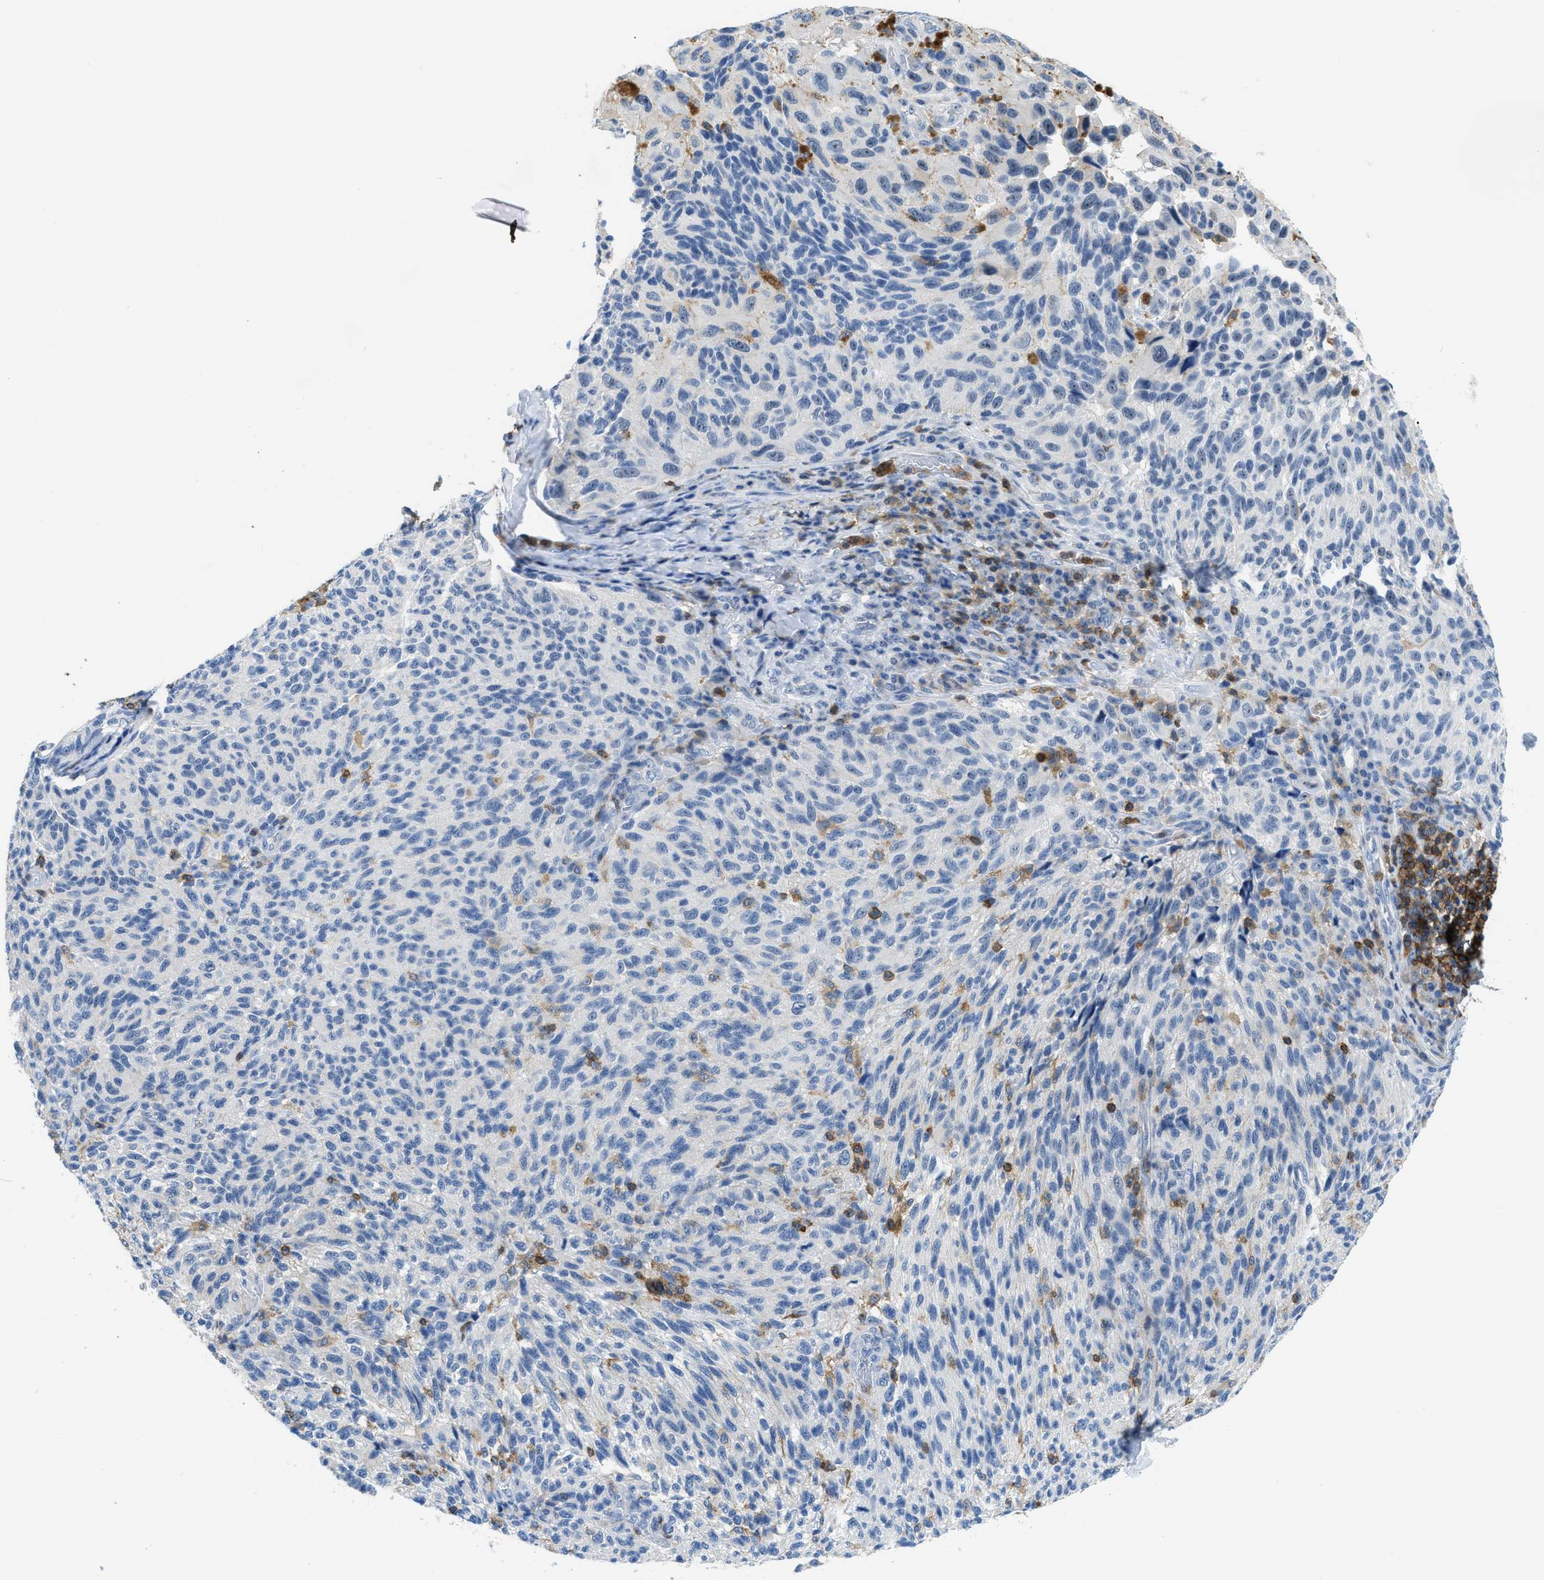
{"staining": {"intensity": "negative", "quantity": "none", "location": "none"}, "tissue": "melanoma", "cell_type": "Tumor cells", "image_type": "cancer", "snomed": [{"axis": "morphology", "description": "Malignant melanoma, NOS"}, {"axis": "topography", "description": "Skin"}], "caption": "The image displays no significant positivity in tumor cells of melanoma.", "gene": "FAM151A", "patient": {"sex": "female", "age": 73}}